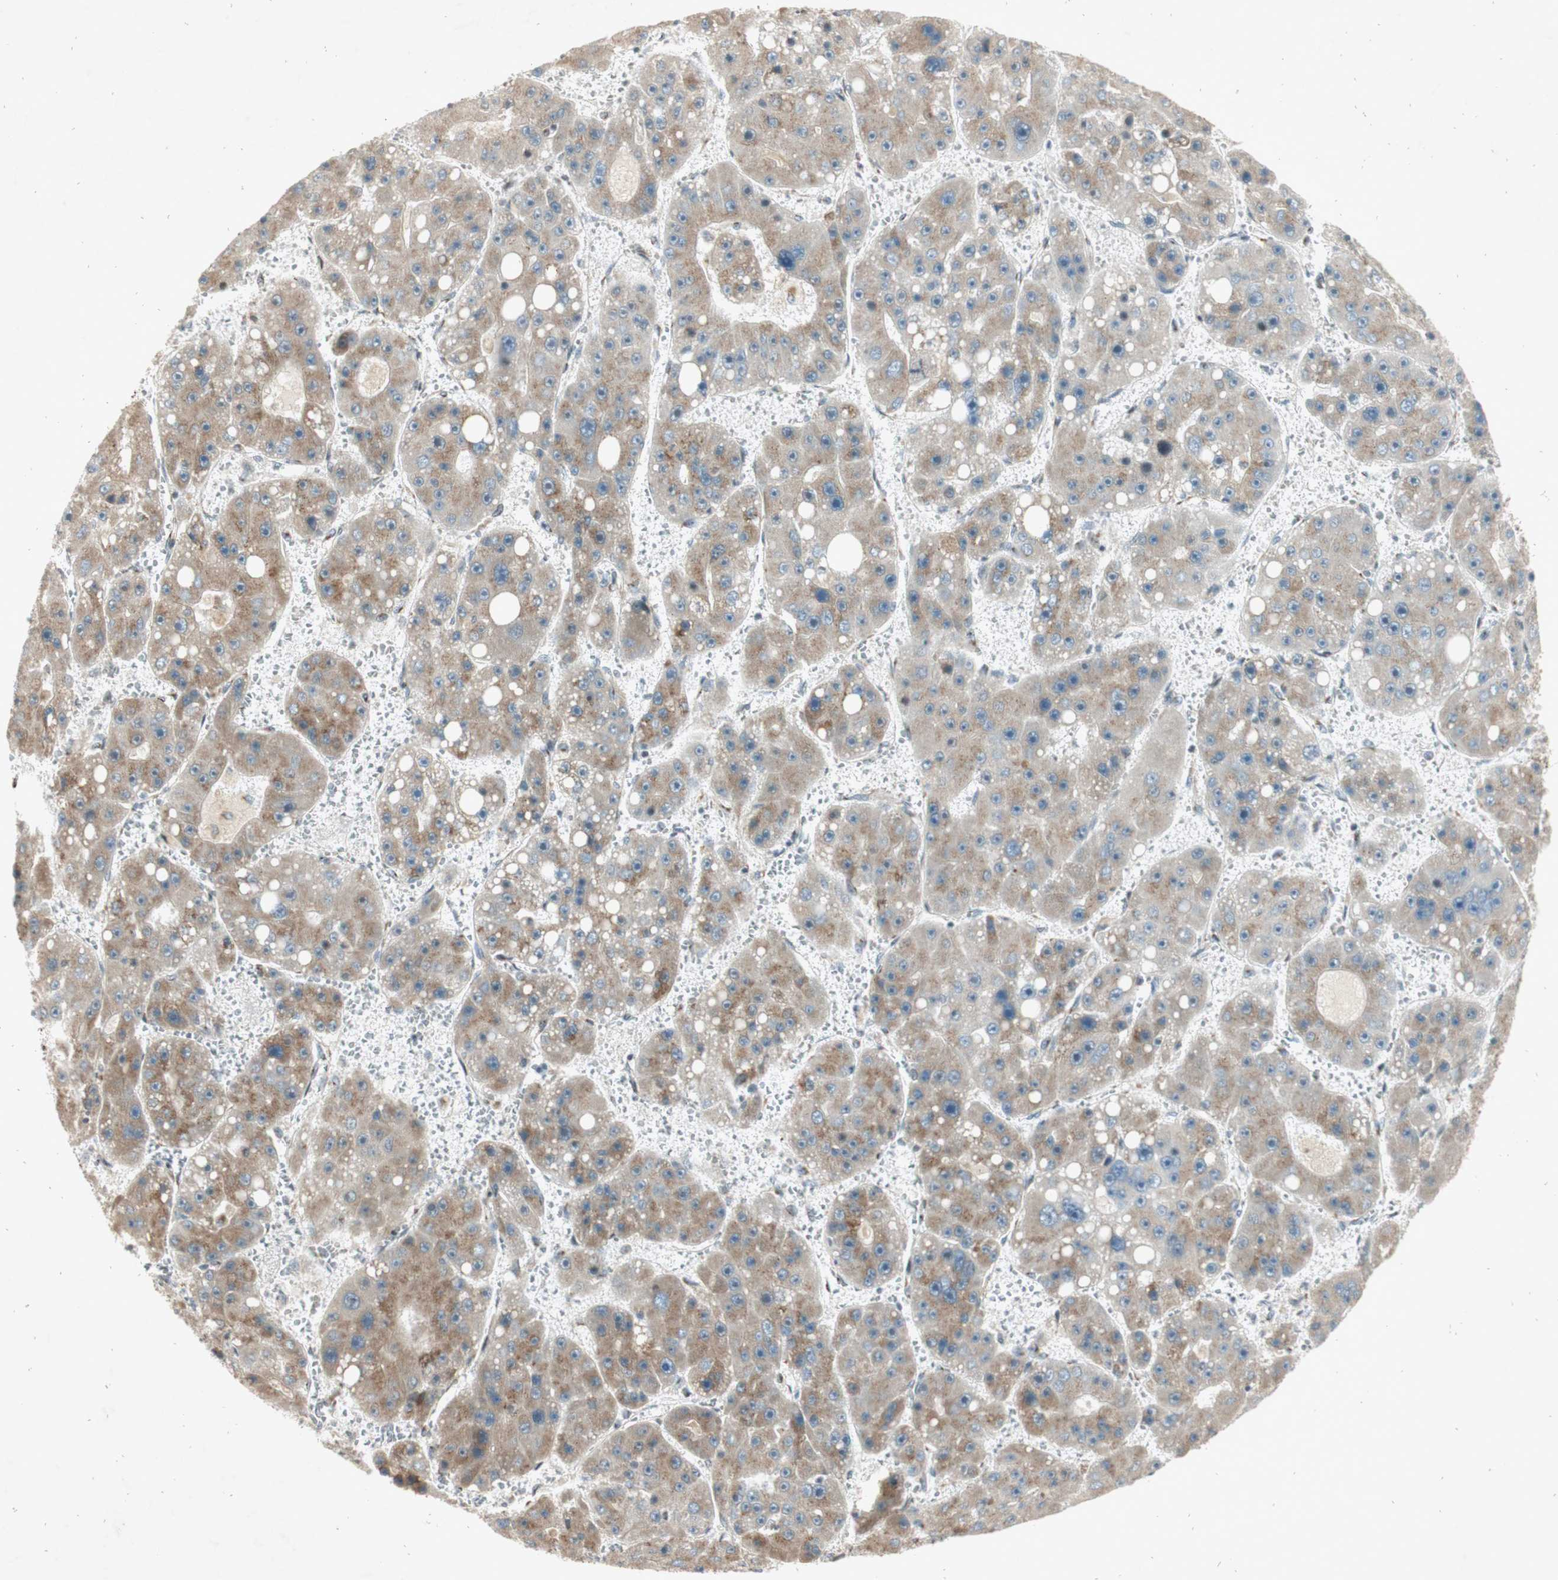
{"staining": {"intensity": "weak", "quantity": "<25%", "location": "cytoplasmic/membranous"}, "tissue": "liver cancer", "cell_type": "Tumor cells", "image_type": "cancer", "snomed": [{"axis": "morphology", "description": "Carcinoma, Hepatocellular, NOS"}, {"axis": "topography", "description": "Liver"}], "caption": "Immunohistochemistry (IHC) histopathology image of human liver hepatocellular carcinoma stained for a protein (brown), which exhibits no expression in tumor cells.", "gene": "NEO1", "patient": {"sex": "female", "age": 61}}